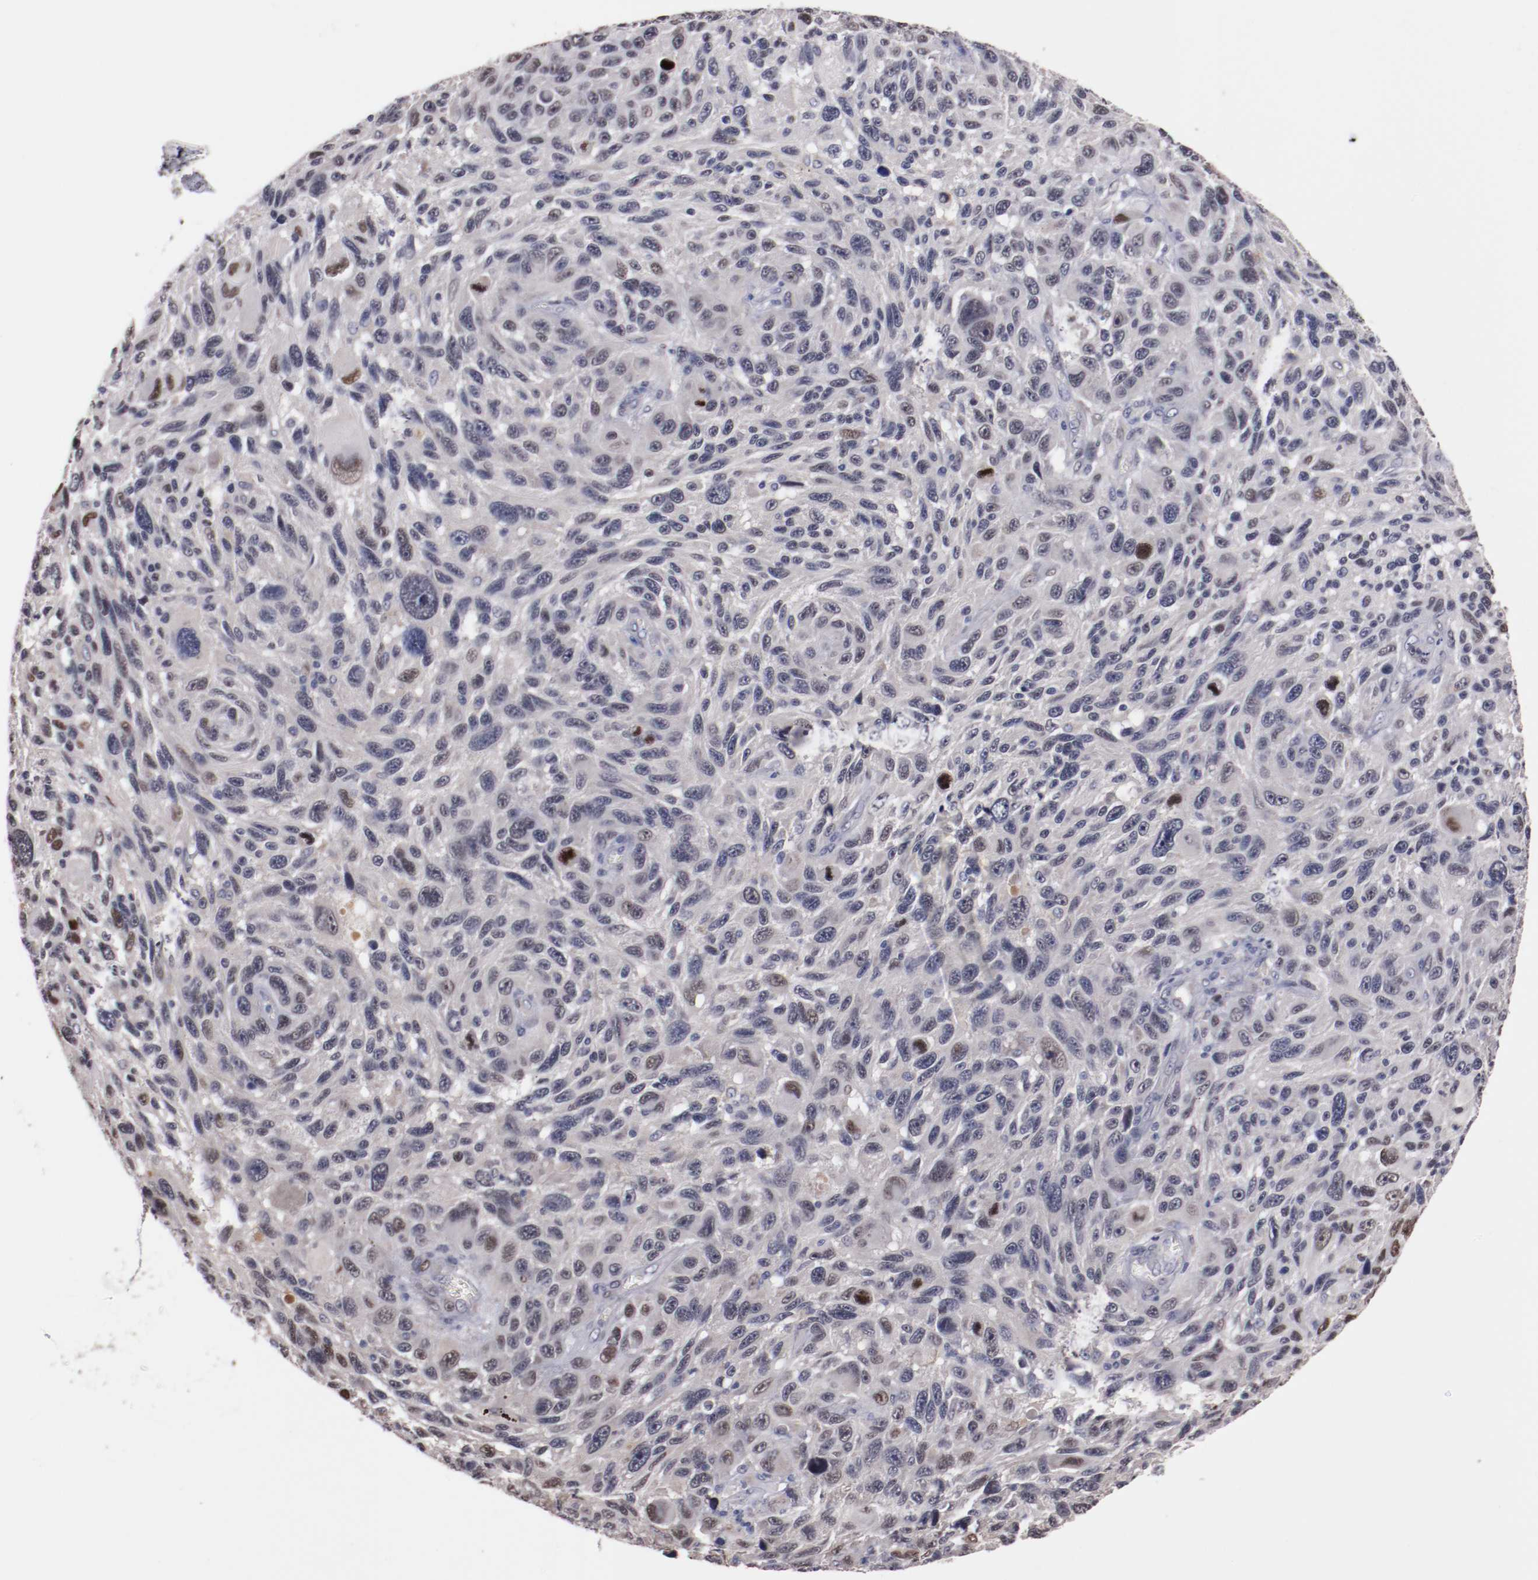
{"staining": {"intensity": "moderate", "quantity": "<25%", "location": "nuclear"}, "tissue": "melanoma", "cell_type": "Tumor cells", "image_type": "cancer", "snomed": [{"axis": "morphology", "description": "Malignant melanoma, NOS"}, {"axis": "topography", "description": "Skin"}], "caption": "A brown stain shows moderate nuclear expression of a protein in human malignant melanoma tumor cells. (DAB (3,3'-diaminobenzidine) IHC with brightfield microscopy, high magnification).", "gene": "FAM81A", "patient": {"sex": "male", "age": 53}}